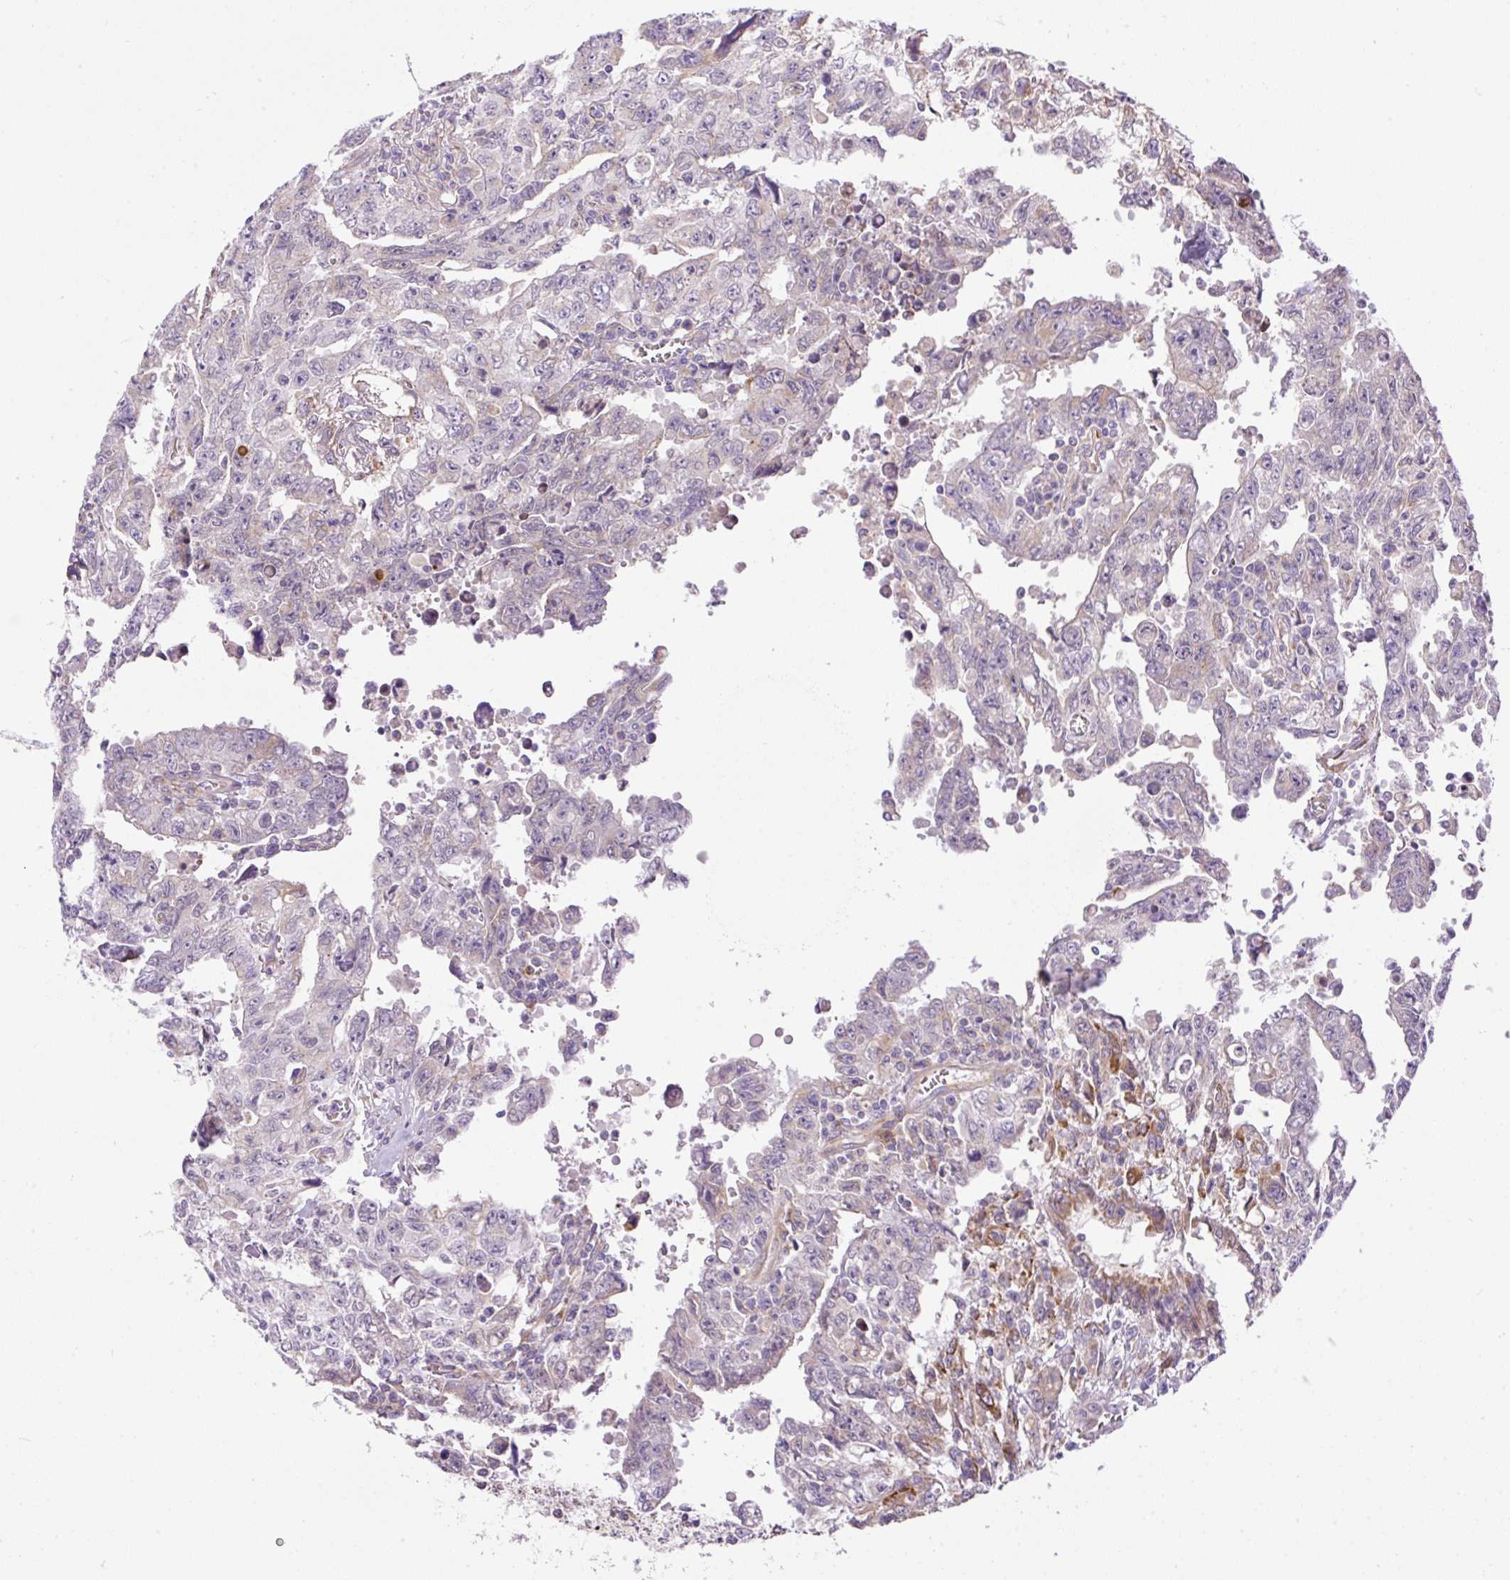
{"staining": {"intensity": "negative", "quantity": "none", "location": "none"}, "tissue": "testis cancer", "cell_type": "Tumor cells", "image_type": "cancer", "snomed": [{"axis": "morphology", "description": "Carcinoma, Embryonal, NOS"}, {"axis": "topography", "description": "Testis"}], "caption": "There is no significant expression in tumor cells of embryonal carcinoma (testis).", "gene": "POFUT1", "patient": {"sex": "male", "age": 24}}